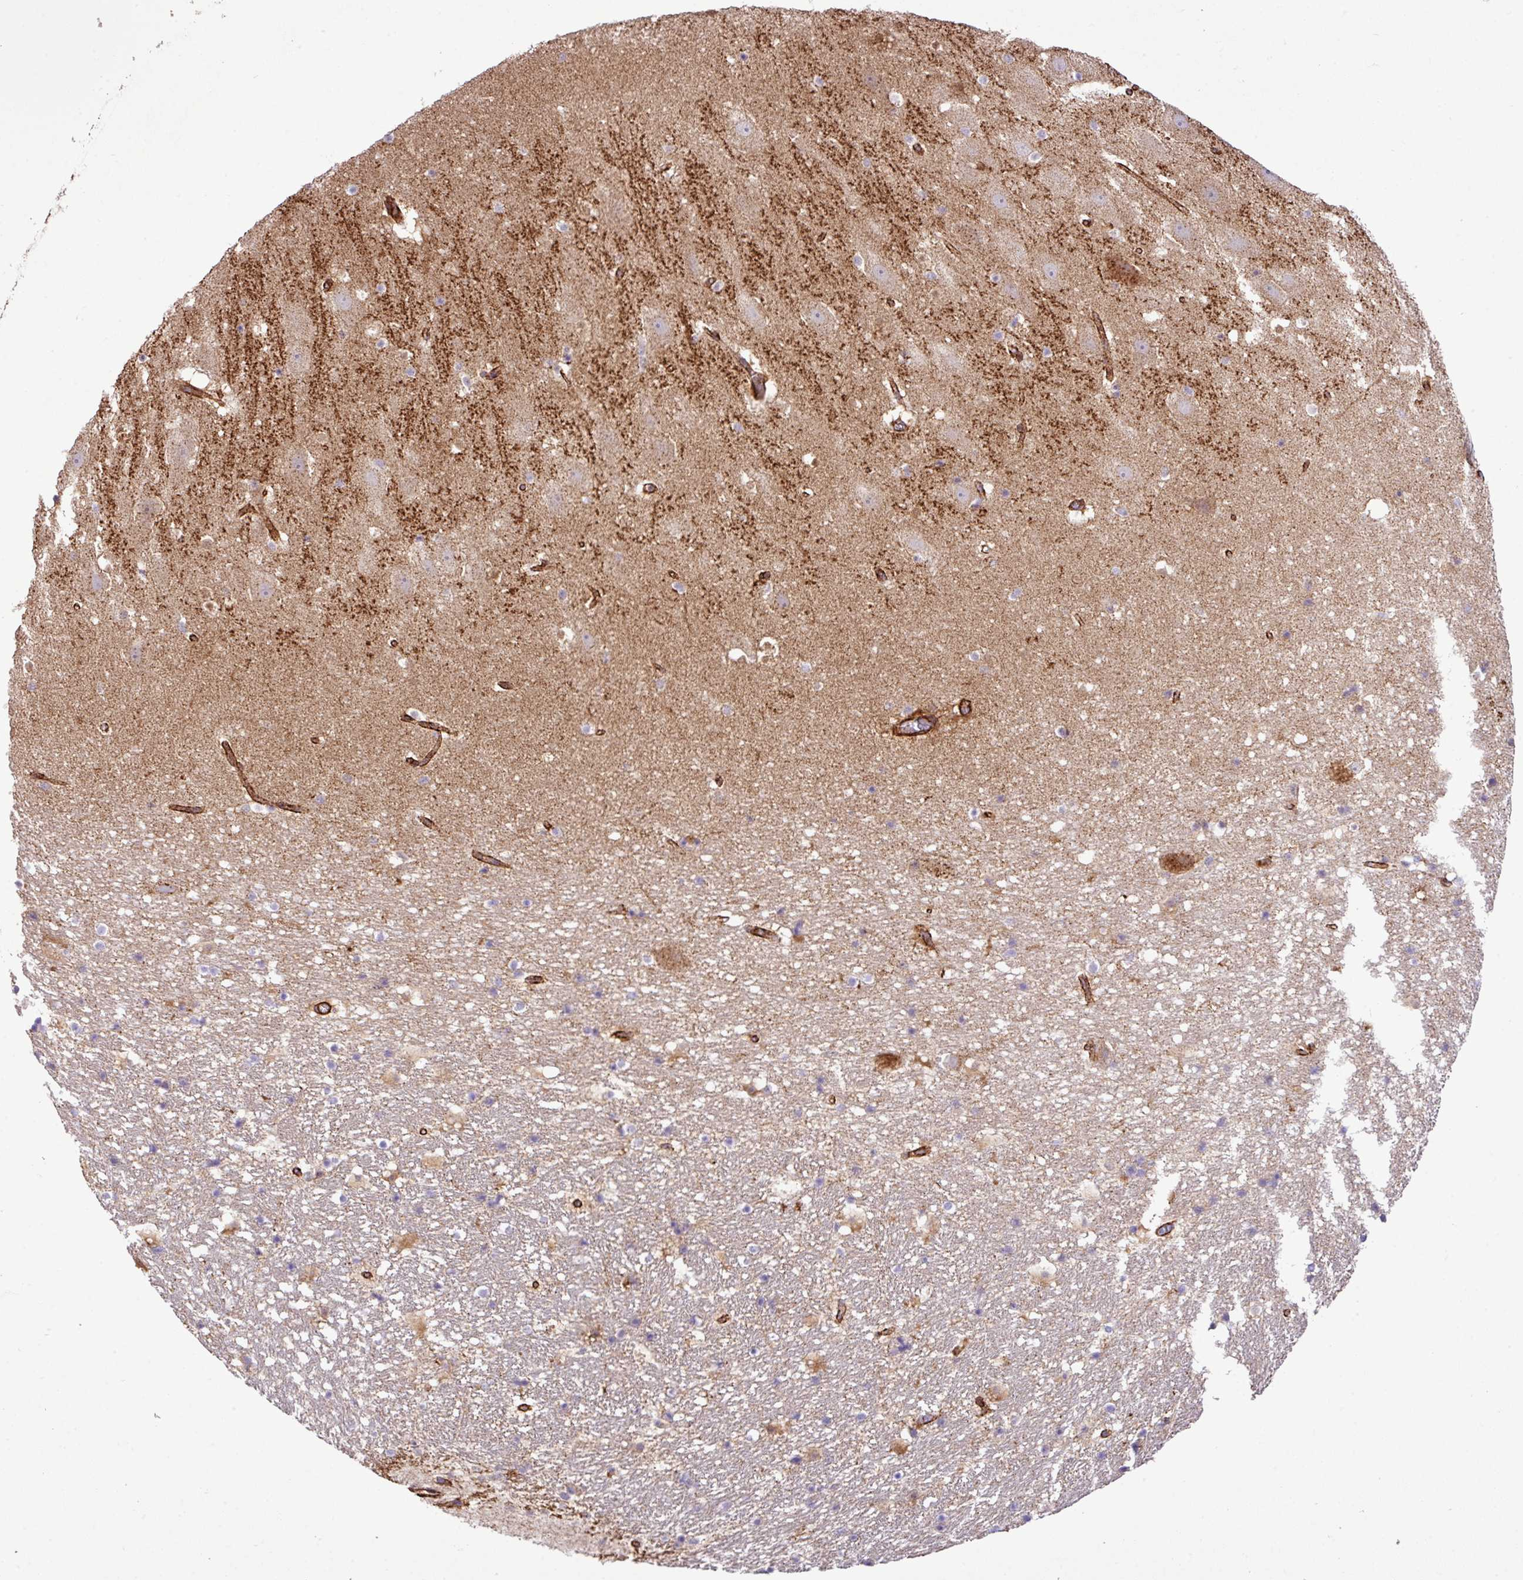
{"staining": {"intensity": "strong", "quantity": "<25%", "location": "cytoplasmic/membranous"}, "tissue": "hippocampus", "cell_type": "Glial cells", "image_type": "normal", "snomed": [{"axis": "morphology", "description": "Normal tissue, NOS"}, {"axis": "topography", "description": "Hippocampus"}], "caption": "A photomicrograph showing strong cytoplasmic/membranous expression in about <25% of glial cells in benign hippocampus, as visualized by brown immunohistochemical staining.", "gene": "FAM47E", "patient": {"sex": "male", "age": 37}}